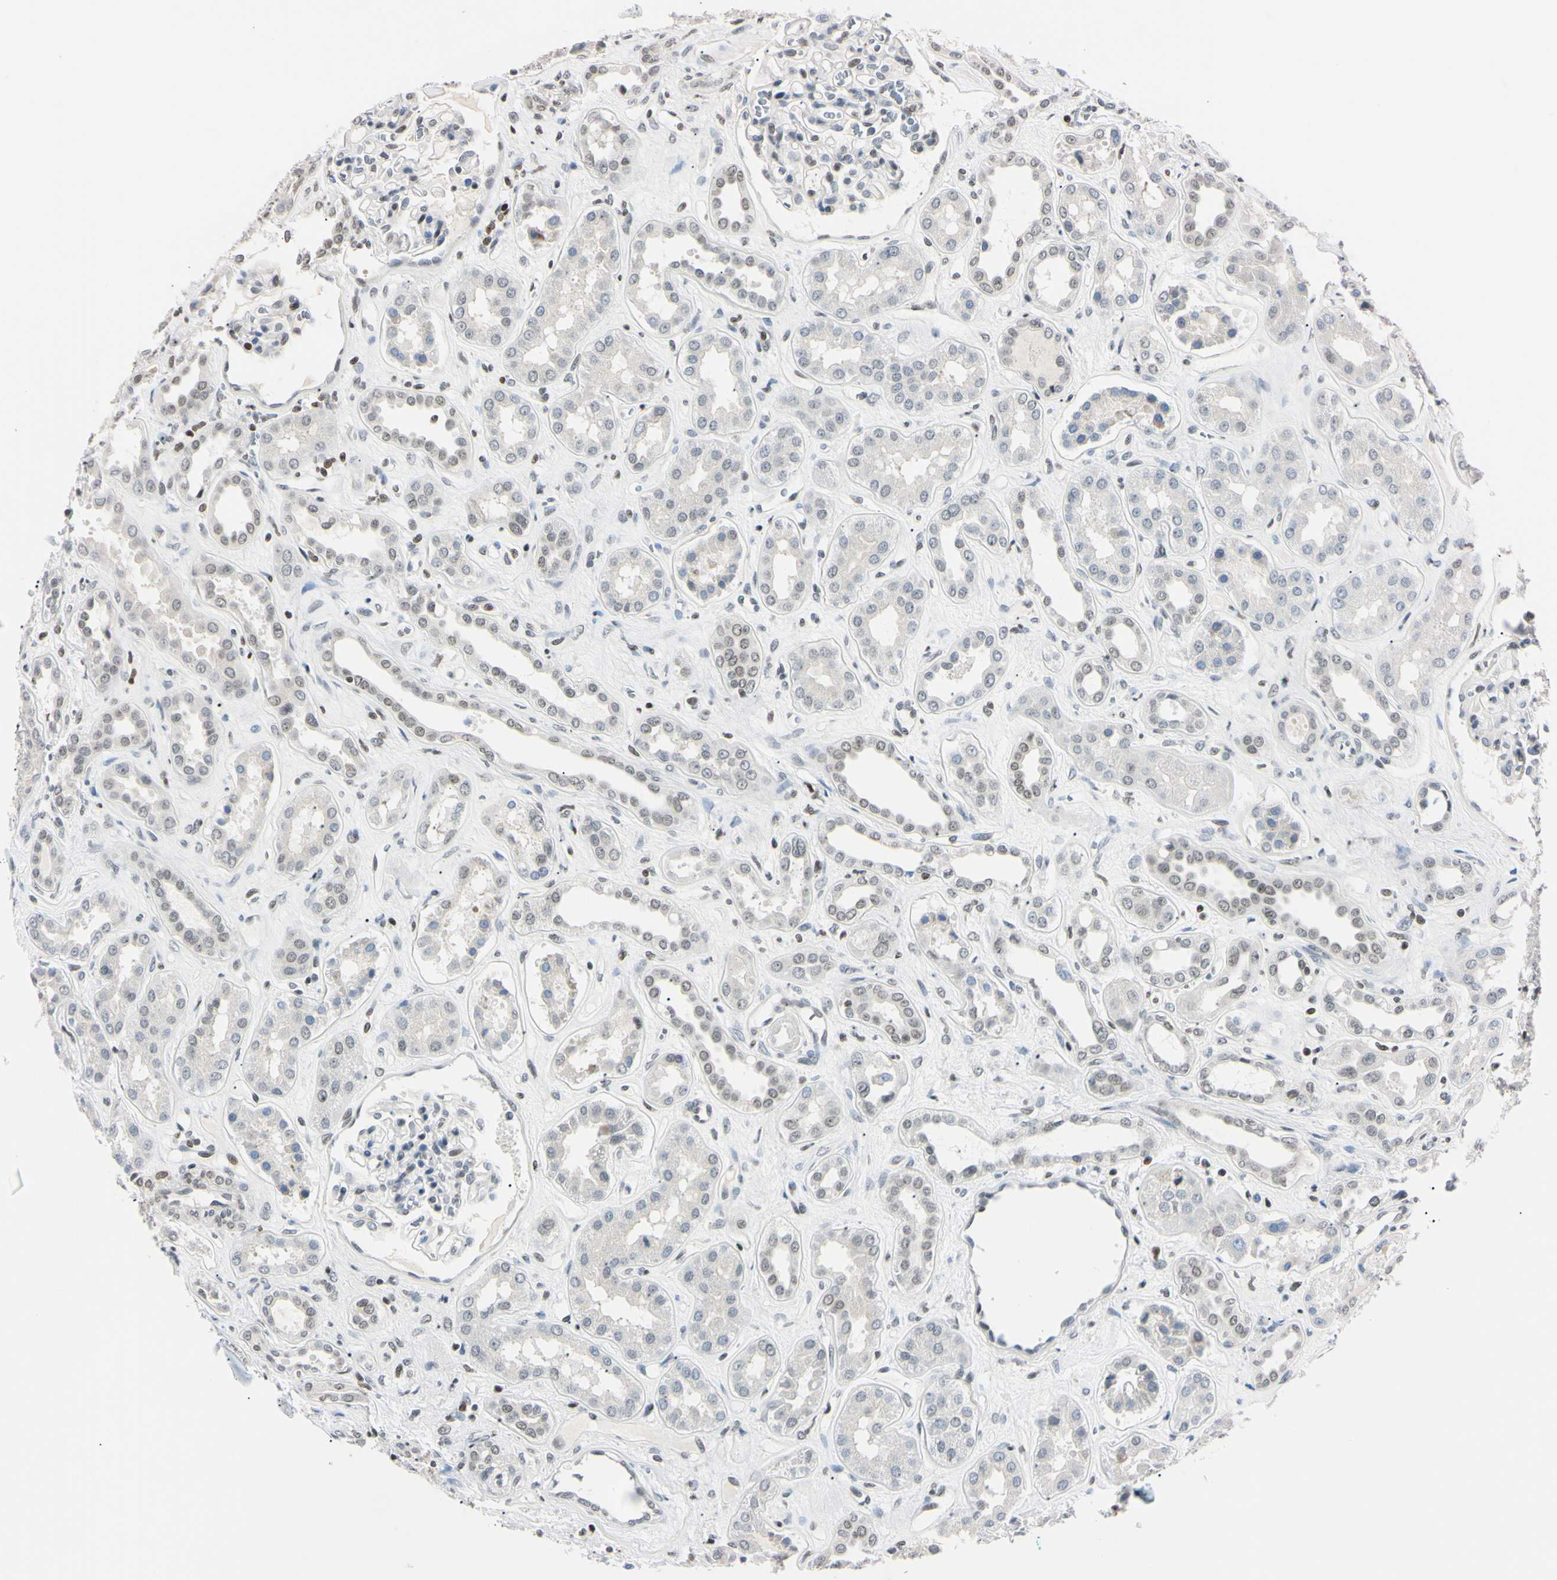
{"staining": {"intensity": "weak", "quantity": "<25%", "location": "nuclear"}, "tissue": "kidney", "cell_type": "Cells in glomeruli", "image_type": "normal", "snomed": [{"axis": "morphology", "description": "Normal tissue, NOS"}, {"axis": "topography", "description": "Kidney"}], "caption": "This is a histopathology image of immunohistochemistry staining of normal kidney, which shows no staining in cells in glomeruli.", "gene": "C1orf174", "patient": {"sex": "male", "age": 59}}